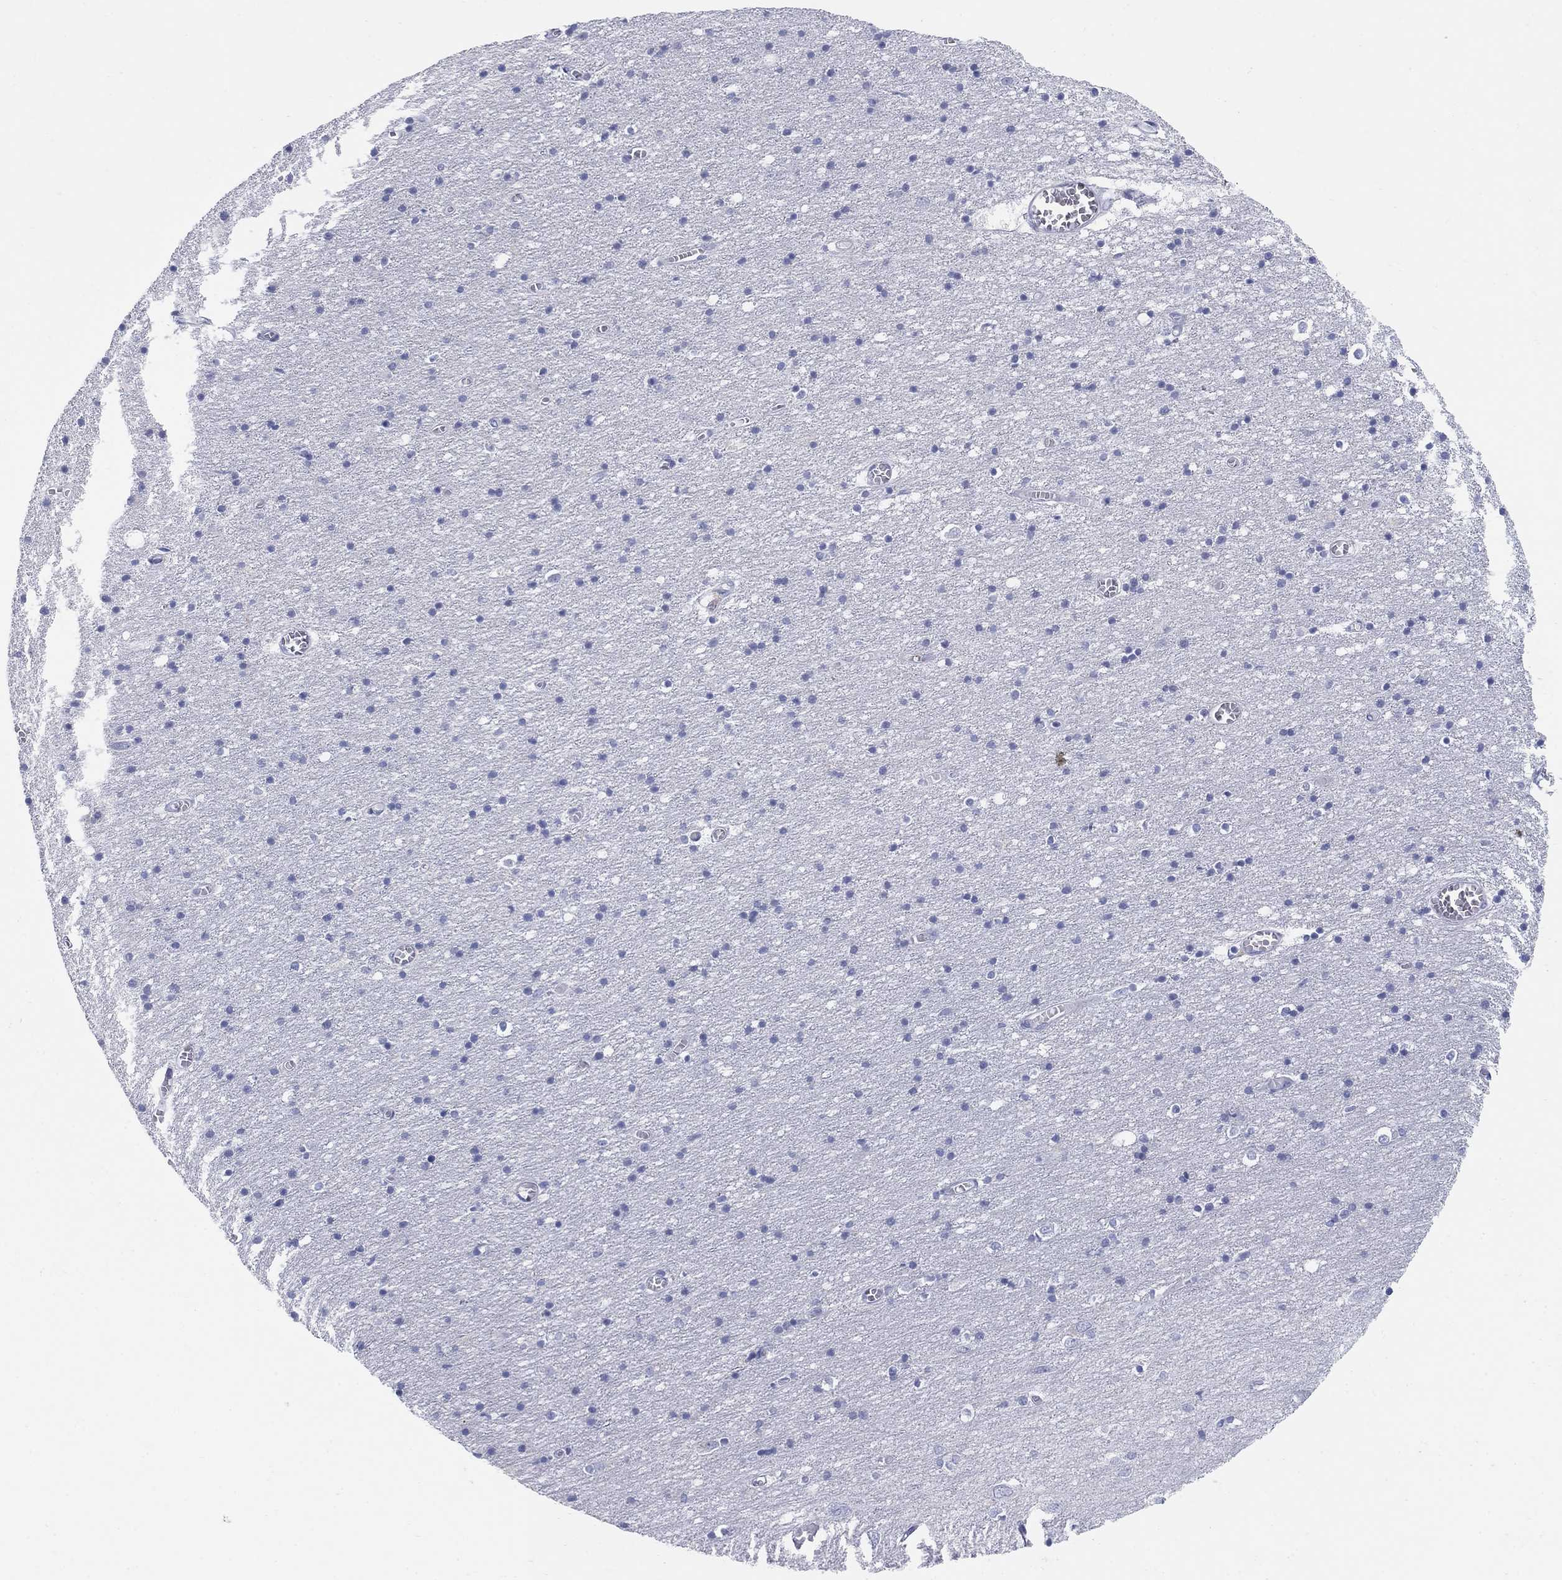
{"staining": {"intensity": "negative", "quantity": "none", "location": "none"}, "tissue": "cerebral cortex", "cell_type": "Endothelial cells", "image_type": "normal", "snomed": [{"axis": "morphology", "description": "Normal tissue, NOS"}, {"axis": "topography", "description": "Cerebral cortex"}], "caption": "This is a histopathology image of immunohistochemistry staining of benign cerebral cortex, which shows no expression in endothelial cells.", "gene": "HEATR4", "patient": {"sex": "male", "age": 70}}